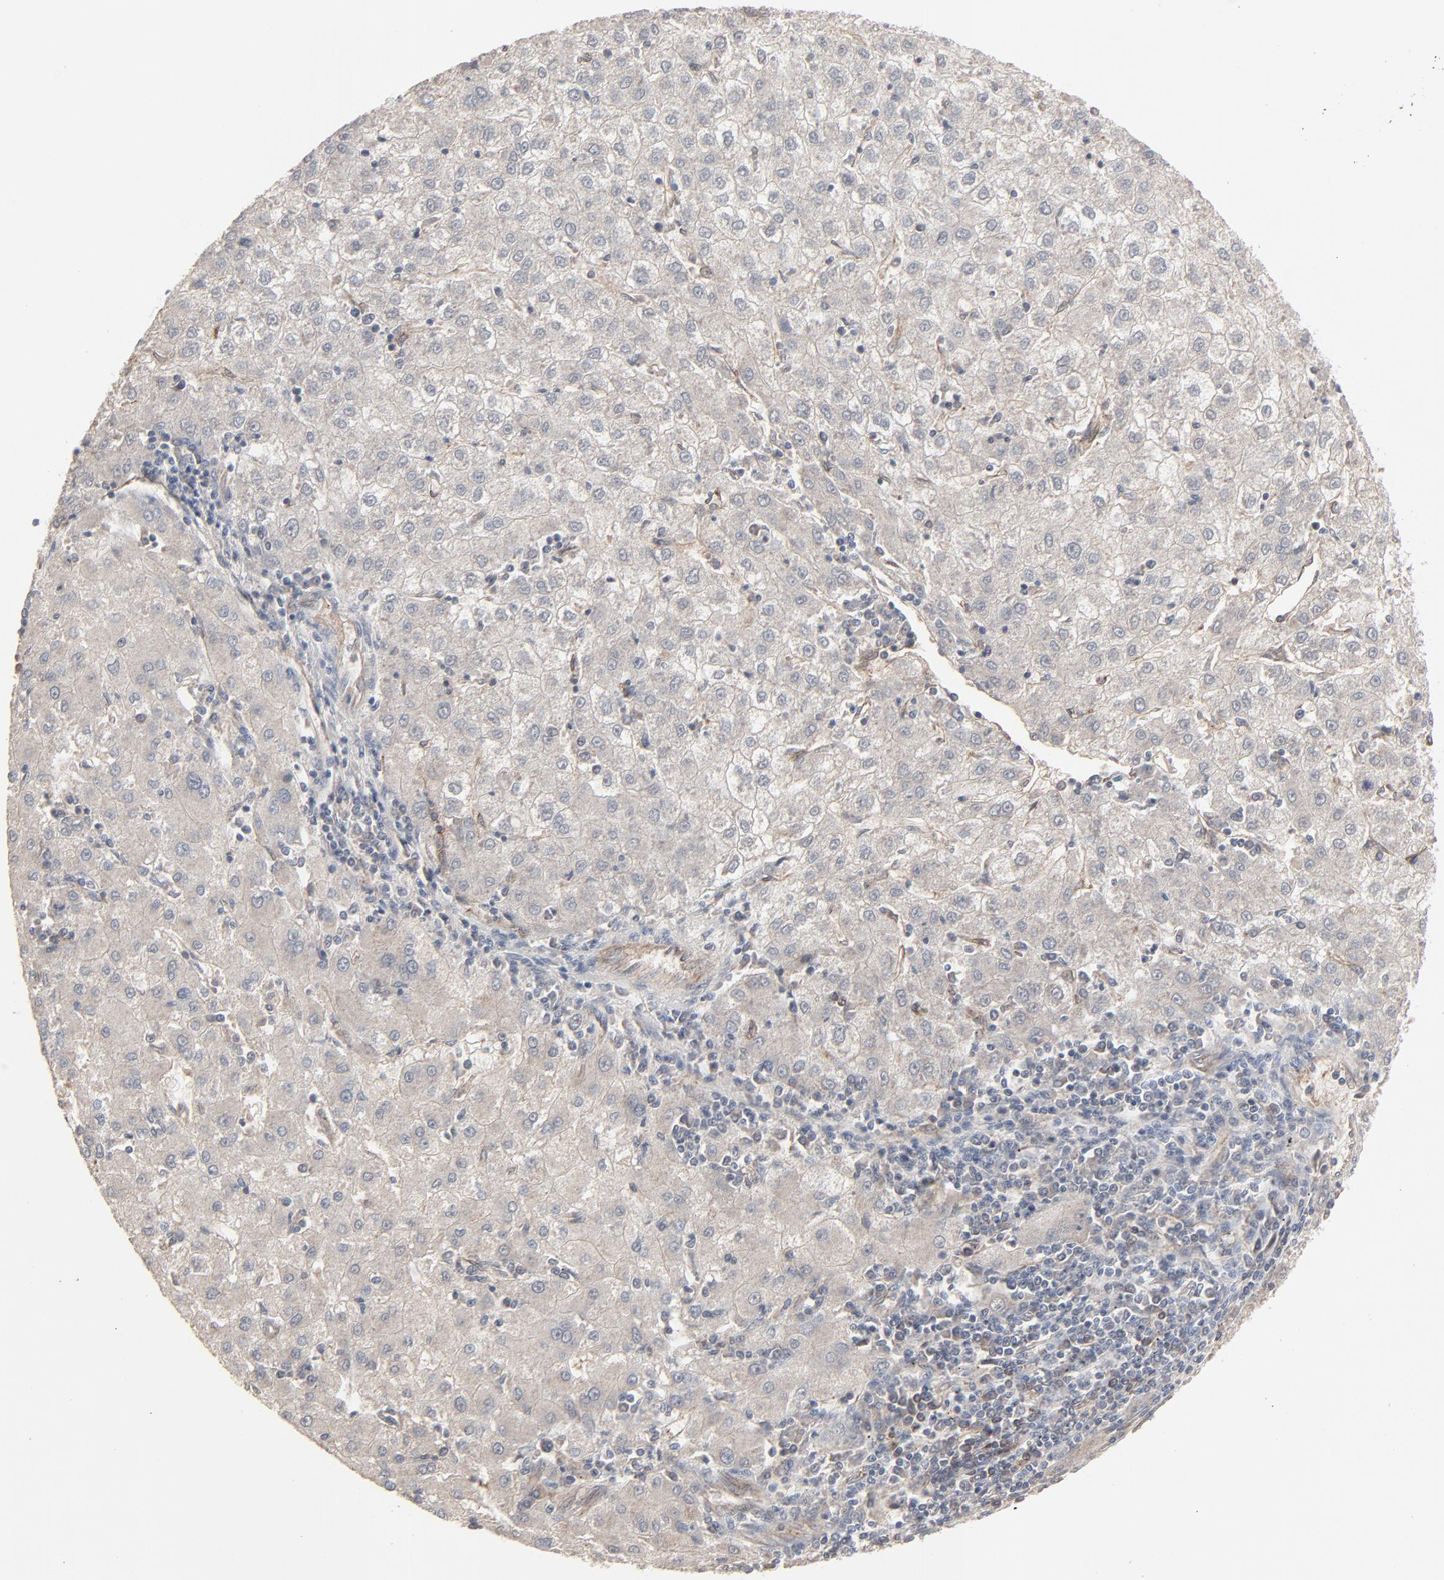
{"staining": {"intensity": "negative", "quantity": "none", "location": "none"}, "tissue": "liver cancer", "cell_type": "Tumor cells", "image_type": "cancer", "snomed": [{"axis": "morphology", "description": "Carcinoma, Hepatocellular, NOS"}, {"axis": "topography", "description": "Liver"}], "caption": "Immunohistochemistry of liver cancer shows no positivity in tumor cells. (Stains: DAB (3,3'-diaminobenzidine) immunohistochemistry (IHC) with hematoxylin counter stain, Microscopy: brightfield microscopy at high magnification).", "gene": "JAM3", "patient": {"sex": "male", "age": 72}}